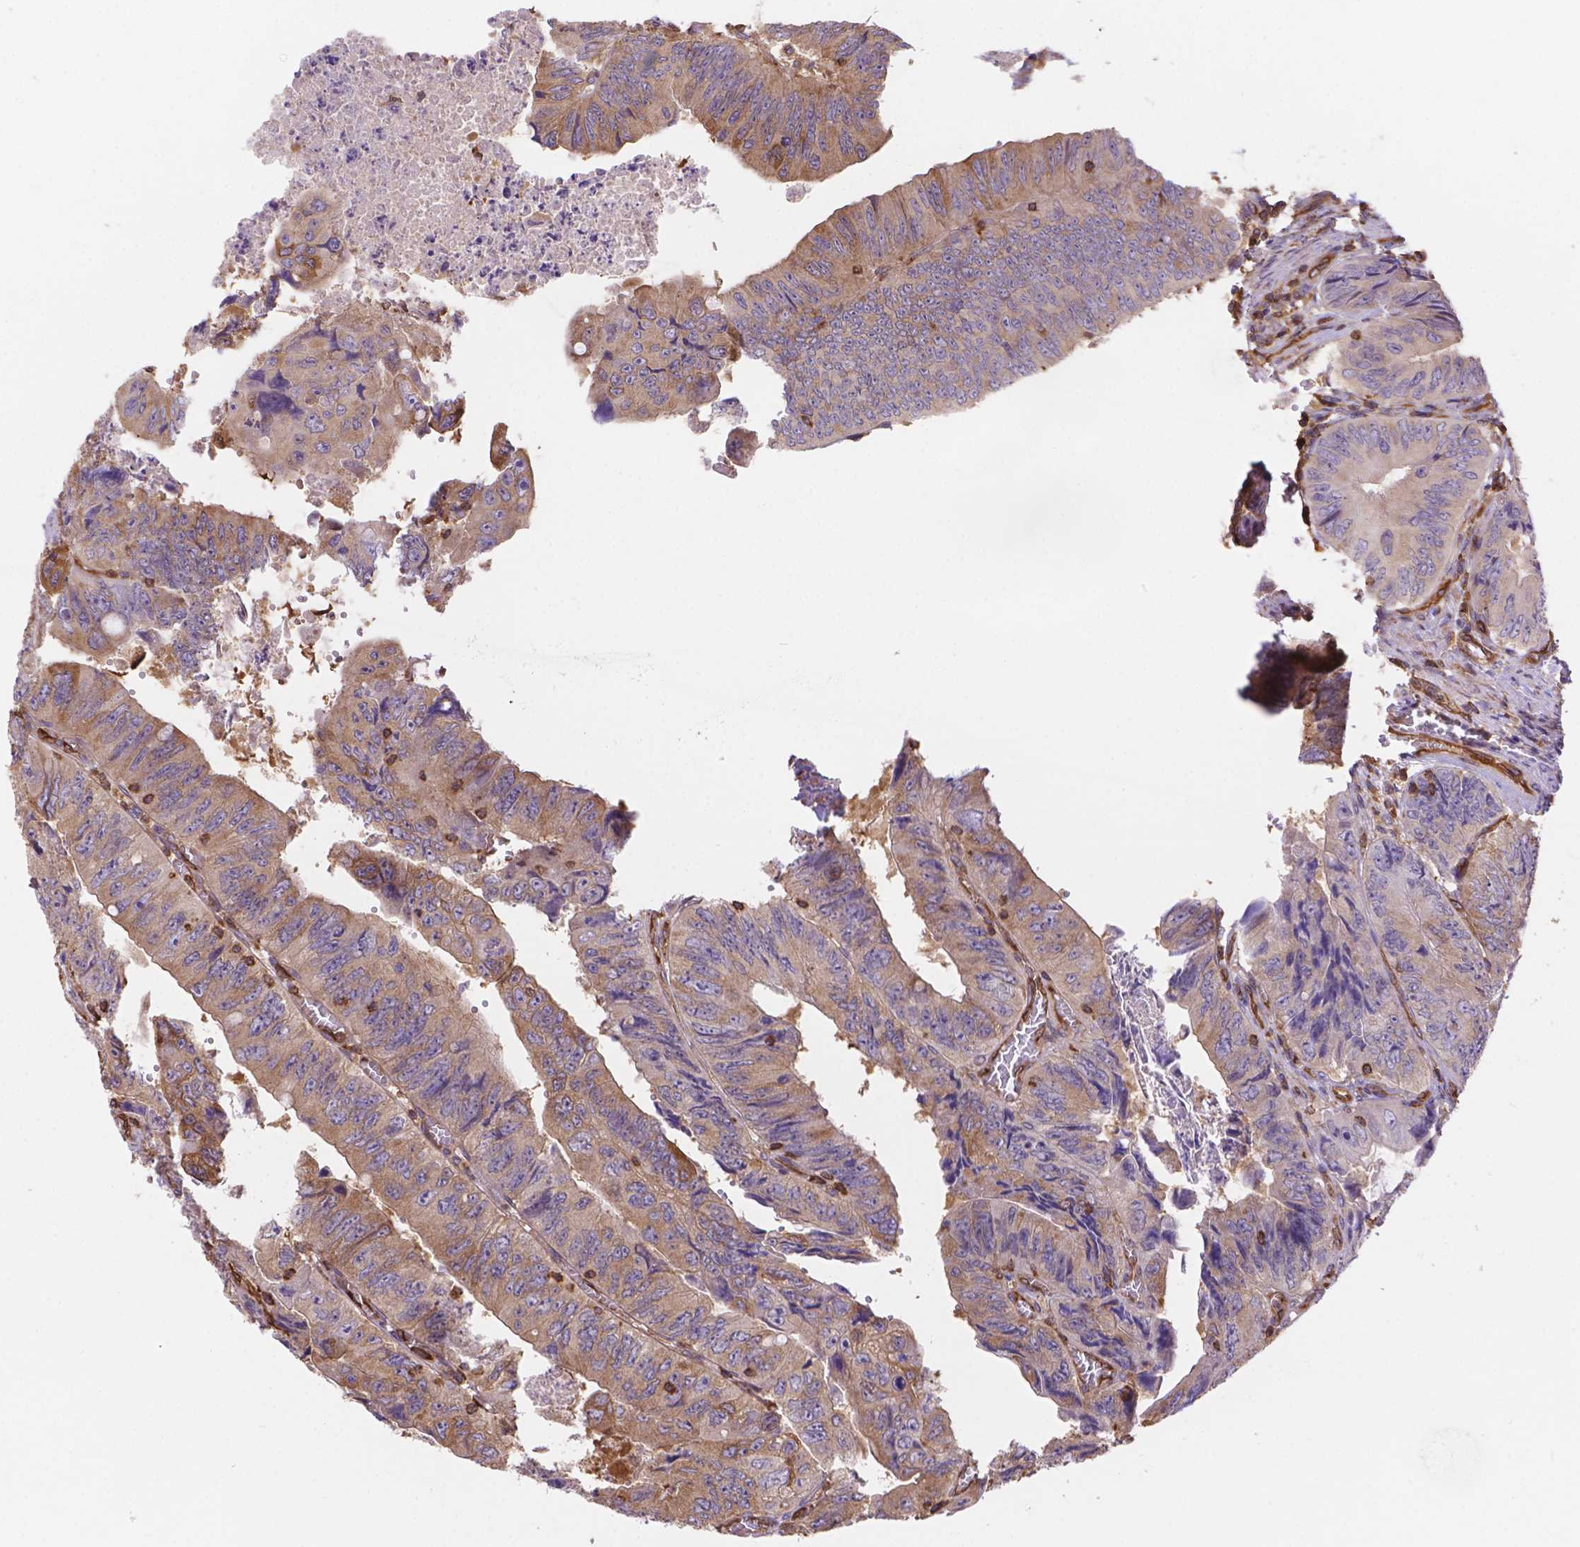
{"staining": {"intensity": "weak", "quantity": "25%-75%", "location": "cytoplasmic/membranous"}, "tissue": "colorectal cancer", "cell_type": "Tumor cells", "image_type": "cancer", "snomed": [{"axis": "morphology", "description": "Adenocarcinoma, NOS"}, {"axis": "topography", "description": "Colon"}], "caption": "About 25%-75% of tumor cells in human colorectal adenocarcinoma reveal weak cytoplasmic/membranous protein staining as visualized by brown immunohistochemical staining.", "gene": "DMWD", "patient": {"sex": "female", "age": 84}}